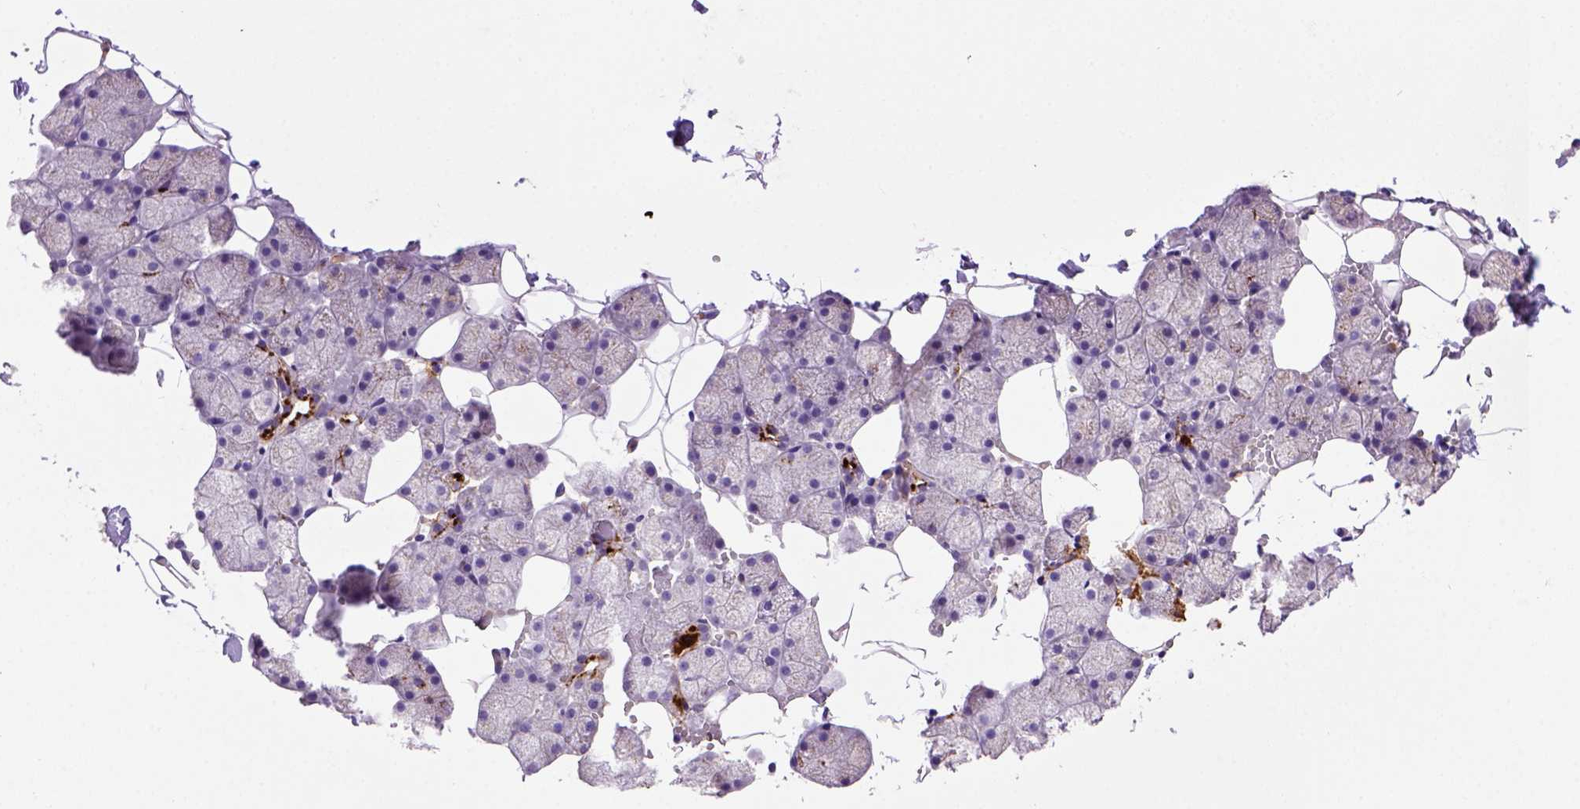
{"staining": {"intensity": "strong", "quantity": "25%-75%", "location": "cytoplasmic/membranous"}, "tissue": "salivary gland", "cell_type": "Glandular cells", "image_type": "normal", "snomed": [{"axis": "morphology", "description": "Normal tissue, NOS"}, {"axis": "topography", "description": "Salivary gland"}], "caption": "Immunohistochemical staining of unremarkable salivary gland displays strong cytoplasmic/membranous protein staining in approximately 25%-75% of glandular cells.", "gene": "DEPDC1B", "patient": {"sex": "male", "age": 38}}